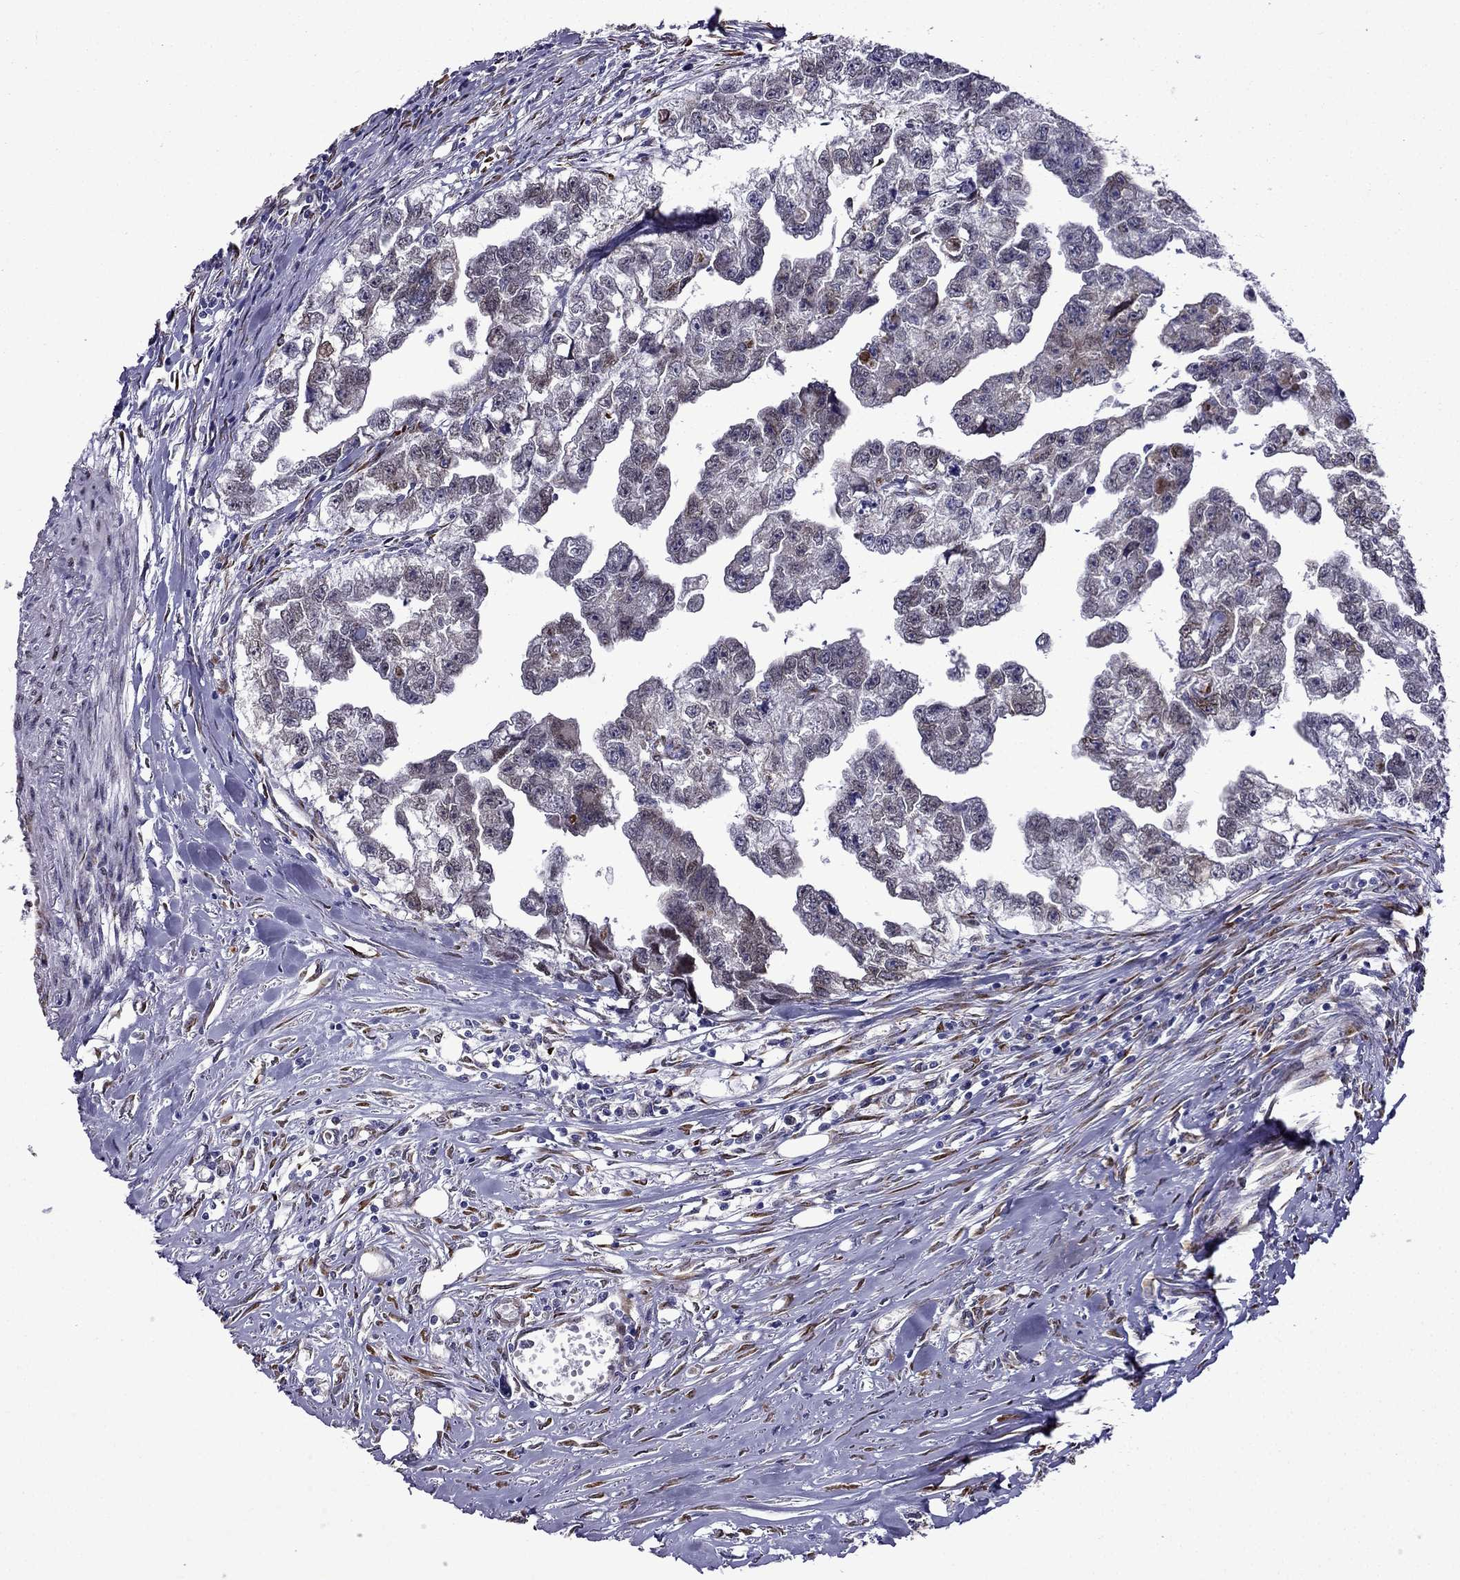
{"staining": {"intensity": "weak", "quantity": "<25%", "location": "cytoplasmic/membranous"}, "tissue": "testis cancer", "cell_type": "Tumor cells", "image_type": "cancer", "snomed": [{"axis": "morphology", "description": "Carcinoma, Embryonal, NOS"}, {"axis": "morphology", "description": "Teratoma, malignant, NOS"}, {"axis": "topography", "description": "Testis"}], "caption": "The histopathology image demonstrates no significant staining in tumor cells of testis cancer.", "gene": "IKBIP", "patient": {"sex": "male", "age": 44}}